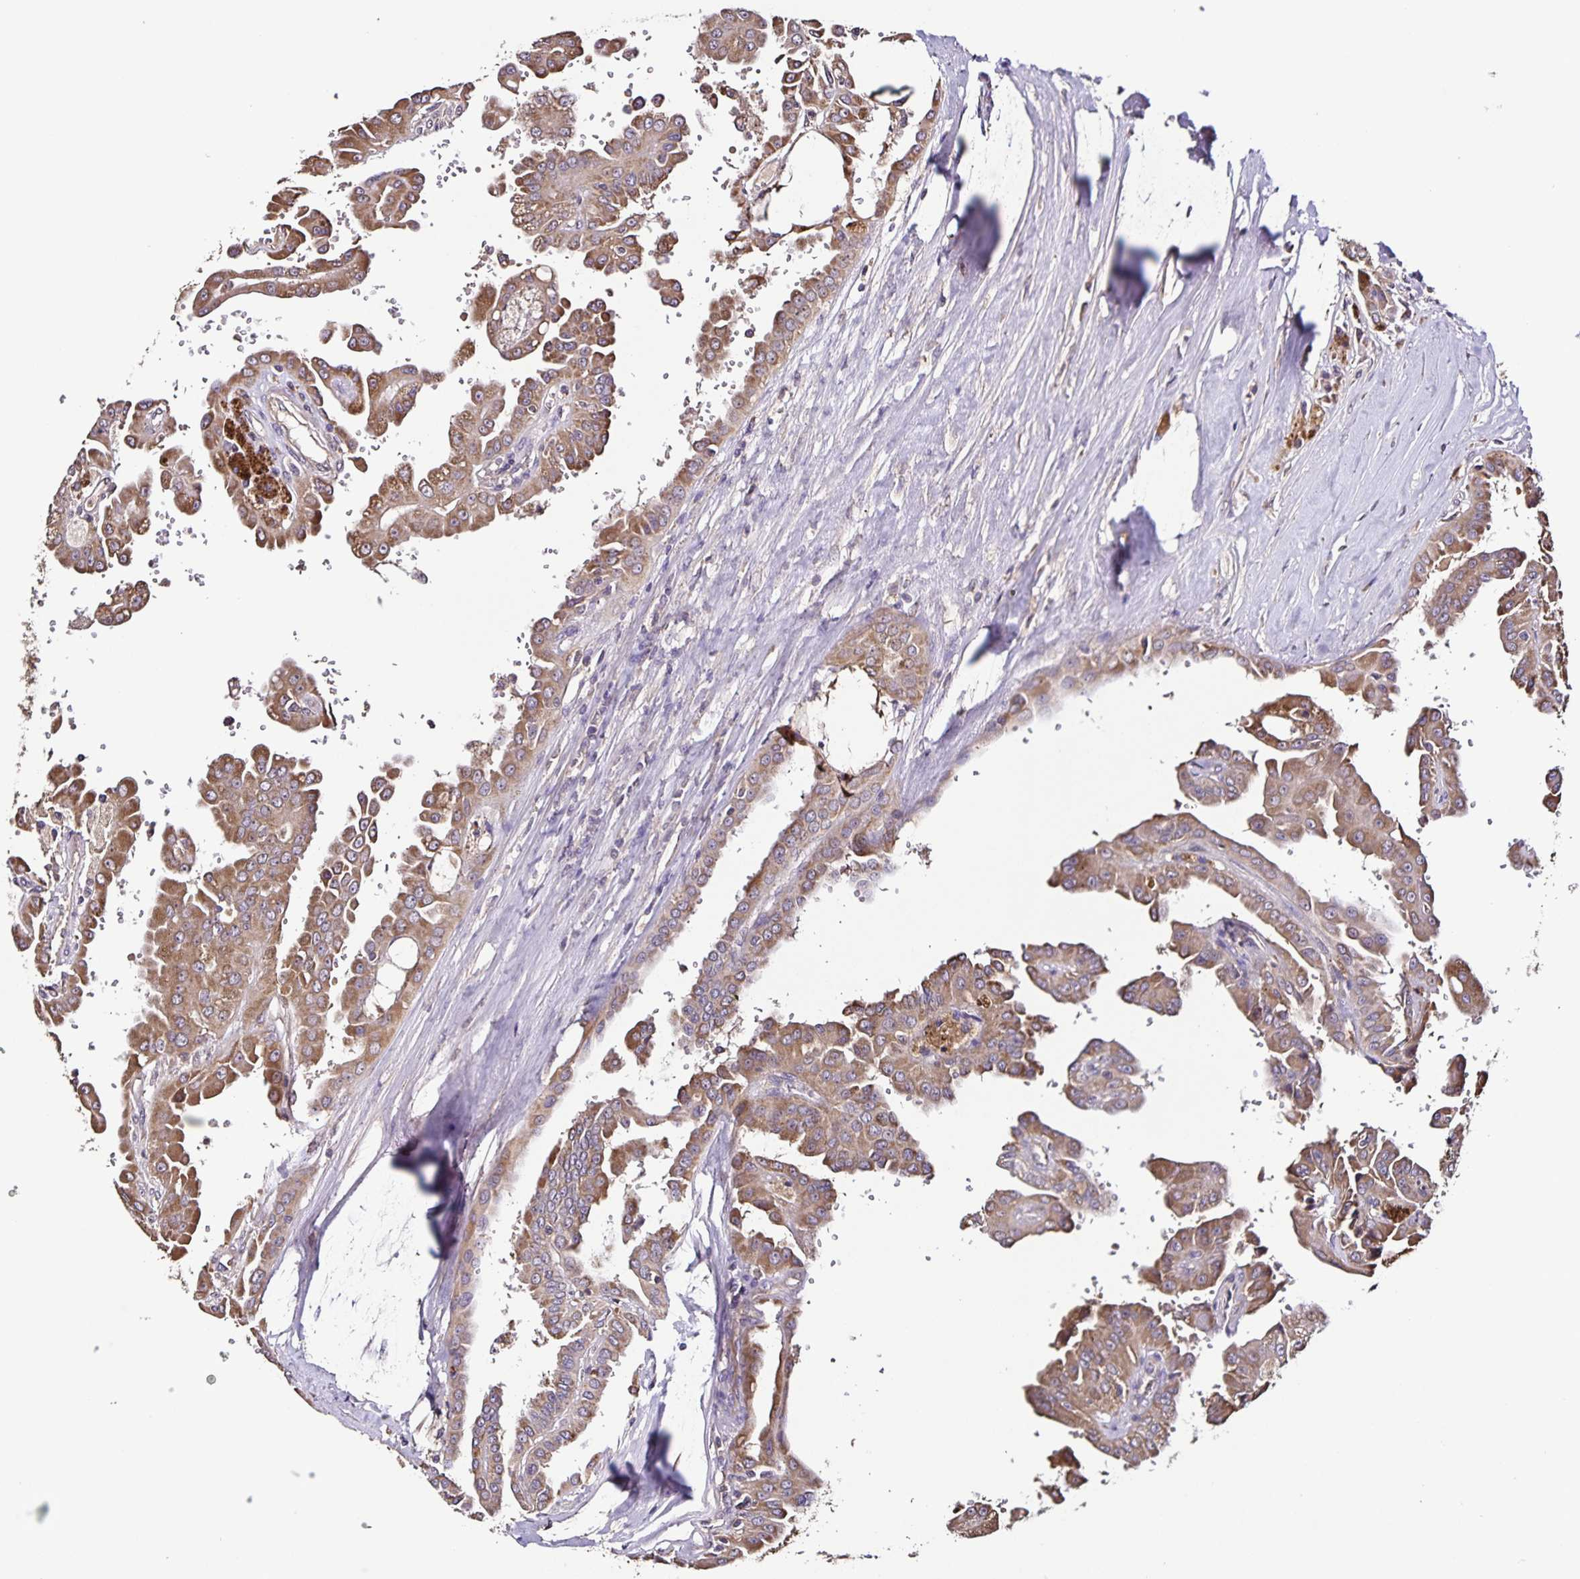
{"staining": {"intensity": "moderate", "quantity": ">75%", "location": "cytoplasmic/membranous"}, "tissue": "renal cancer", "cell_type": "Tumor cells", "image_type": "cancer", "snomed": [{"axis": "morphology", "description": "Adenocarcinoma, NOS"}, {"axis": "topography", "description": "Kidney"}], "caption": "Immunohistochemical staining of renal cancer (adenocarcinoma) shows moderate cytoplasmic/membranous protein staining in about >75% of tumor cells. (Stains: DAB in brown, nuclei in blue, Microscopy: brightfield microscopy at high magnification).", "gene": "MAN1A1", "patient": {"sex": "male", "age": 58}}